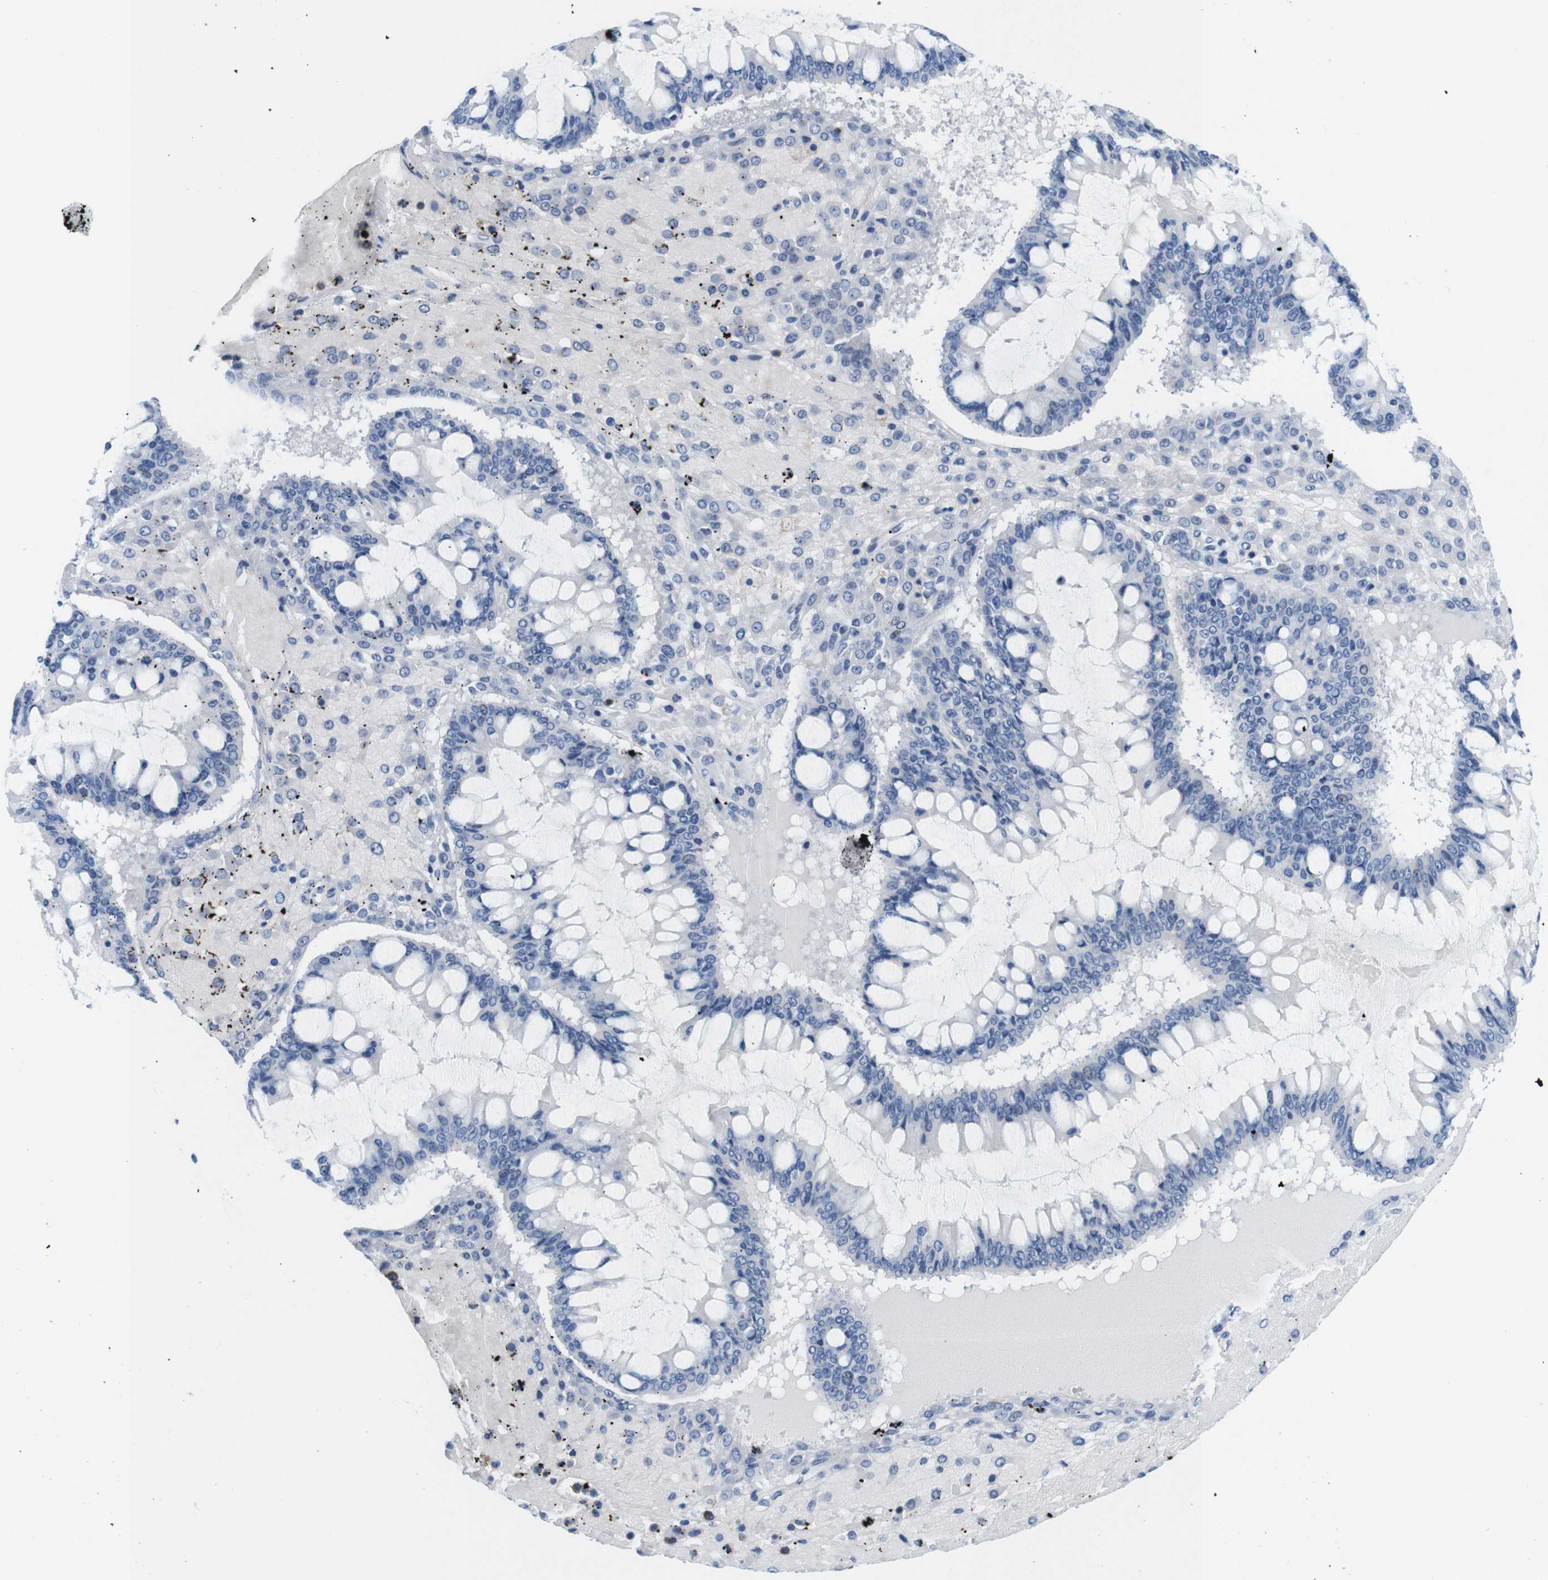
{"staining": {"intensity": "negative", "quantity": "none", "location": "none"}, "tissue": "ovarian cancer", "cell_type": "Tumor cells", "image_type": "cancer", "snomed": [{"axis": "morphology", "description": "Cystadenocarcinoma, mucinous, NOS"}, {"axis": "topography", "description": "Ovary"}], "caption": "This is an IHC micrograph of human ovarian mucinous cystadenocarcinoma. There is no expression in tumor cells.", "gene": "CD300C", "patient": {"sex": "female", "age": 73}}